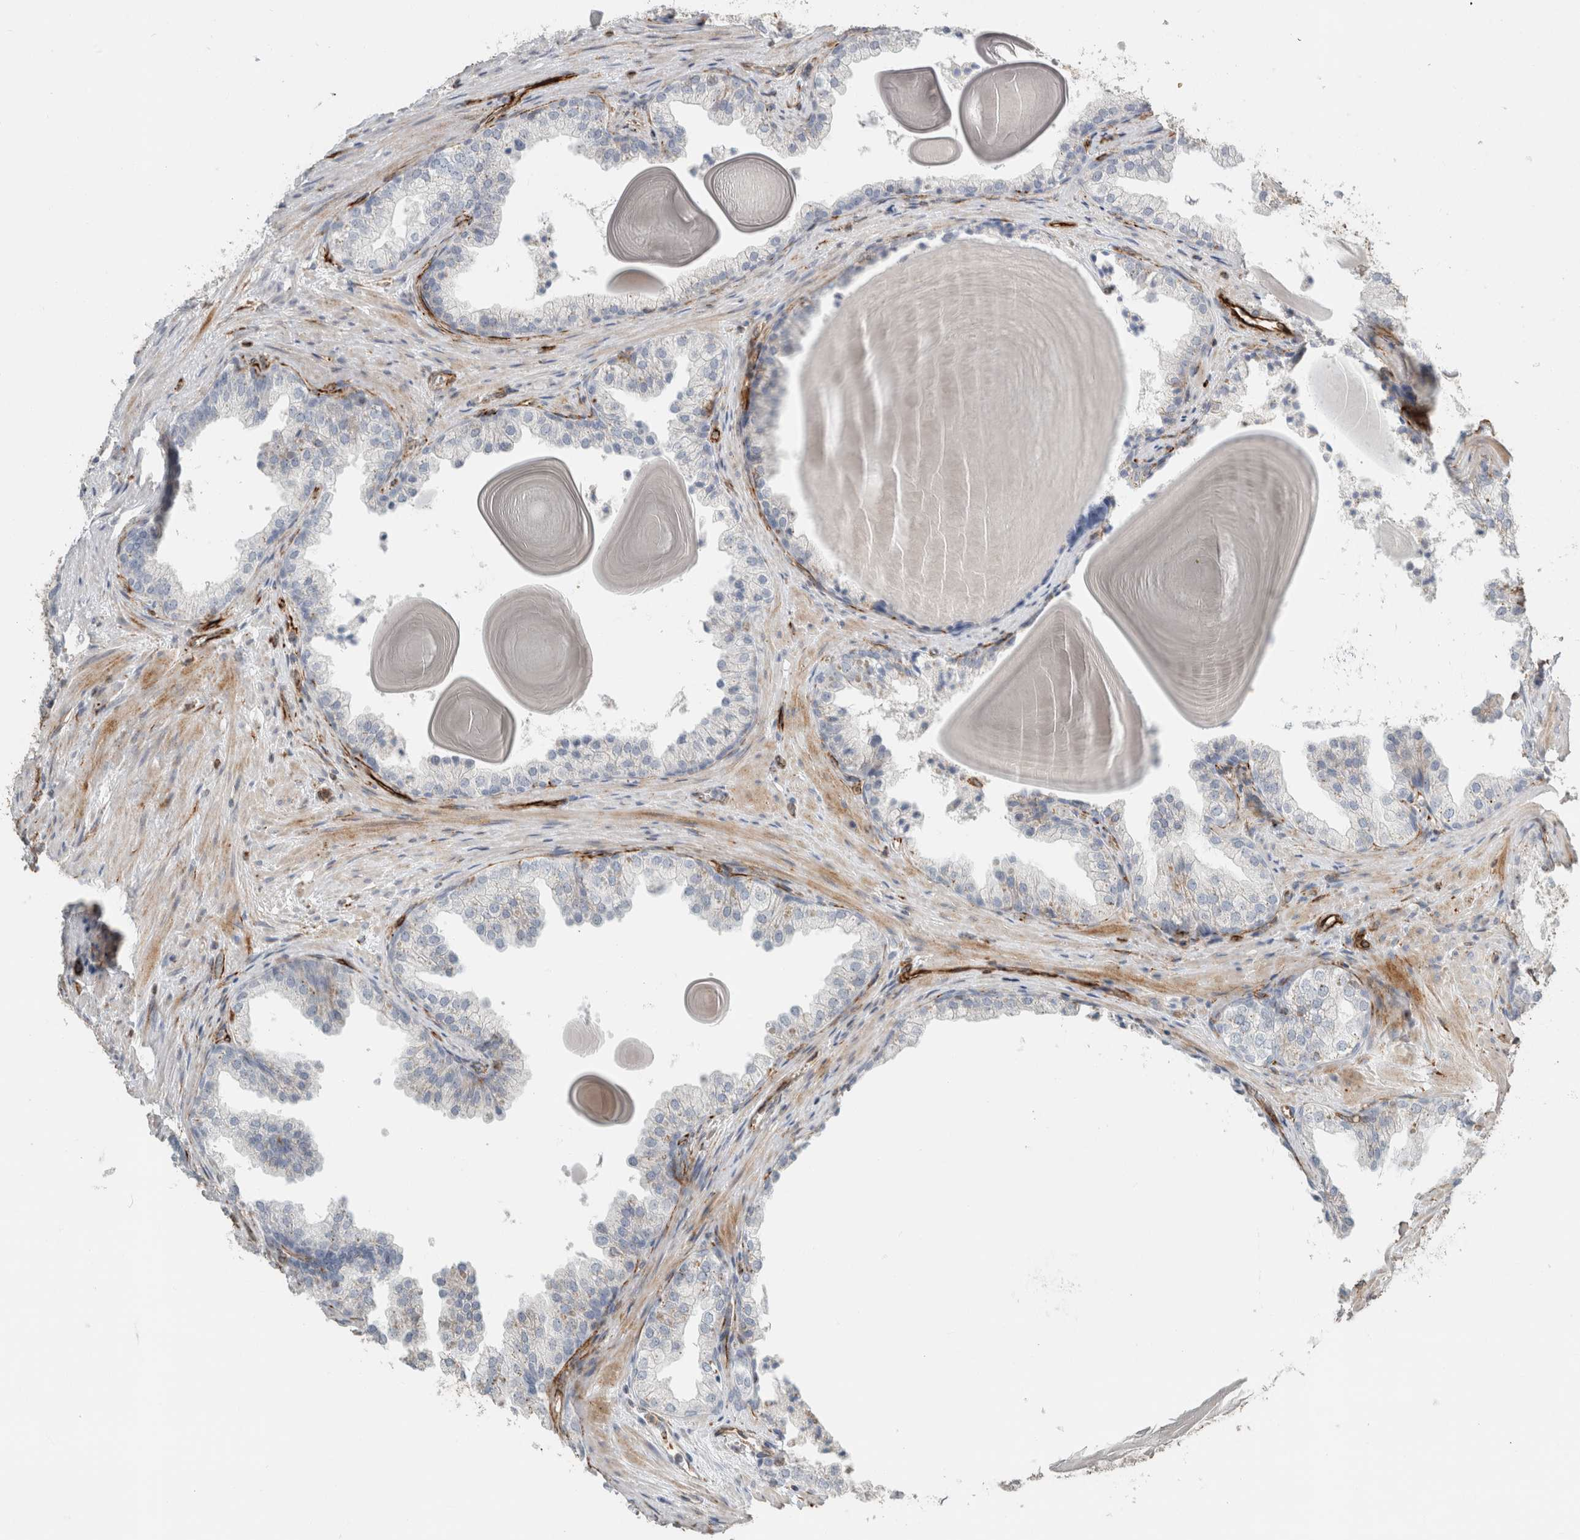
{"staining": {"intensity": "negative", "quantity": "none", "location": "none"}, "tissue": "prostate", "cell_type": "Glandular cells", "image_type": "normal", "snomed": [{"axis": "morphology", "description": "Normal tissue, NOS"}, {"axis": "topography", "description": "Prostate"}], "caption": "The photomicrograph shows no significant positivity in glandular cells of prostate. Nuclei are stained in blue.", "gene": "LY86", "patient": {"sex": "male", "age": 48}}